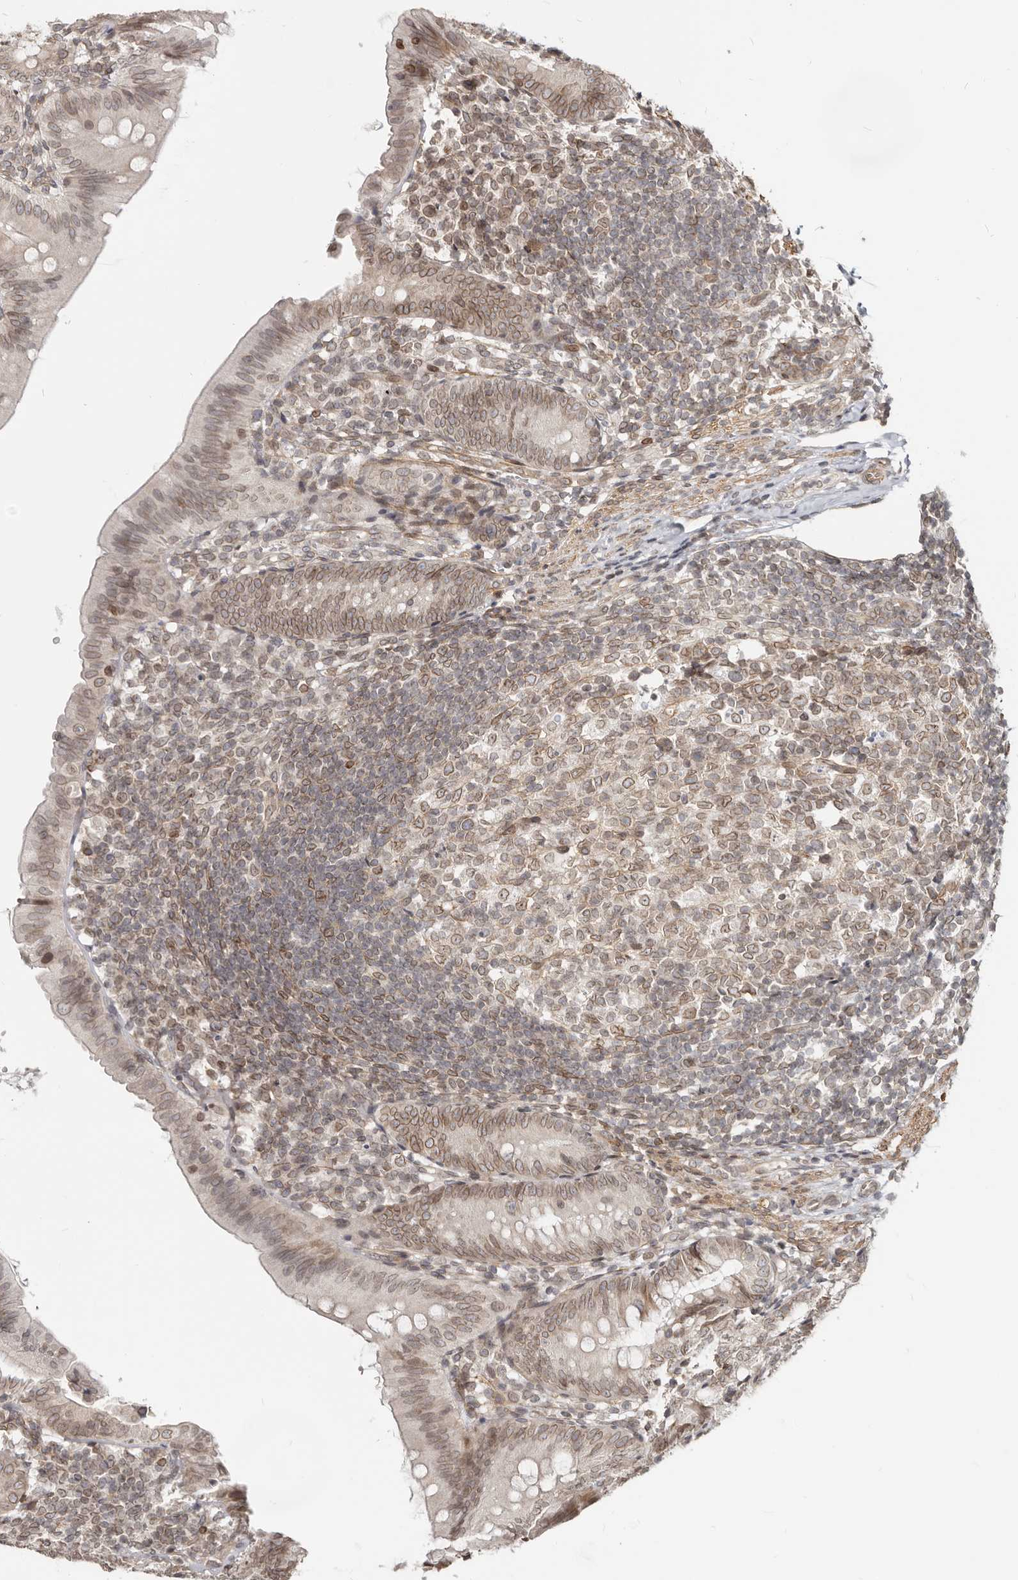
{"staining": {"intensity": "moderate", "quantity": ">75%", "location": "cytoplasmic/membranous,nuclear"}, "tissue": "appendix", "cell_type": "Glandular cells", "image_type": "normal", "snomed": [{"axis": "morphology", "description": "Normal tissue, NOS"}, {"axis": "topography", "description": "Appendix"}], "caption": "This histopathology image reveals immunohistochemistry staining of normal appendix, with medium moderate cytoplasmic/membranous,nuclear expression in about >75% of glandular cells.", "gene": "NUP153", "patient": {"sex": "male", "age": 1}}